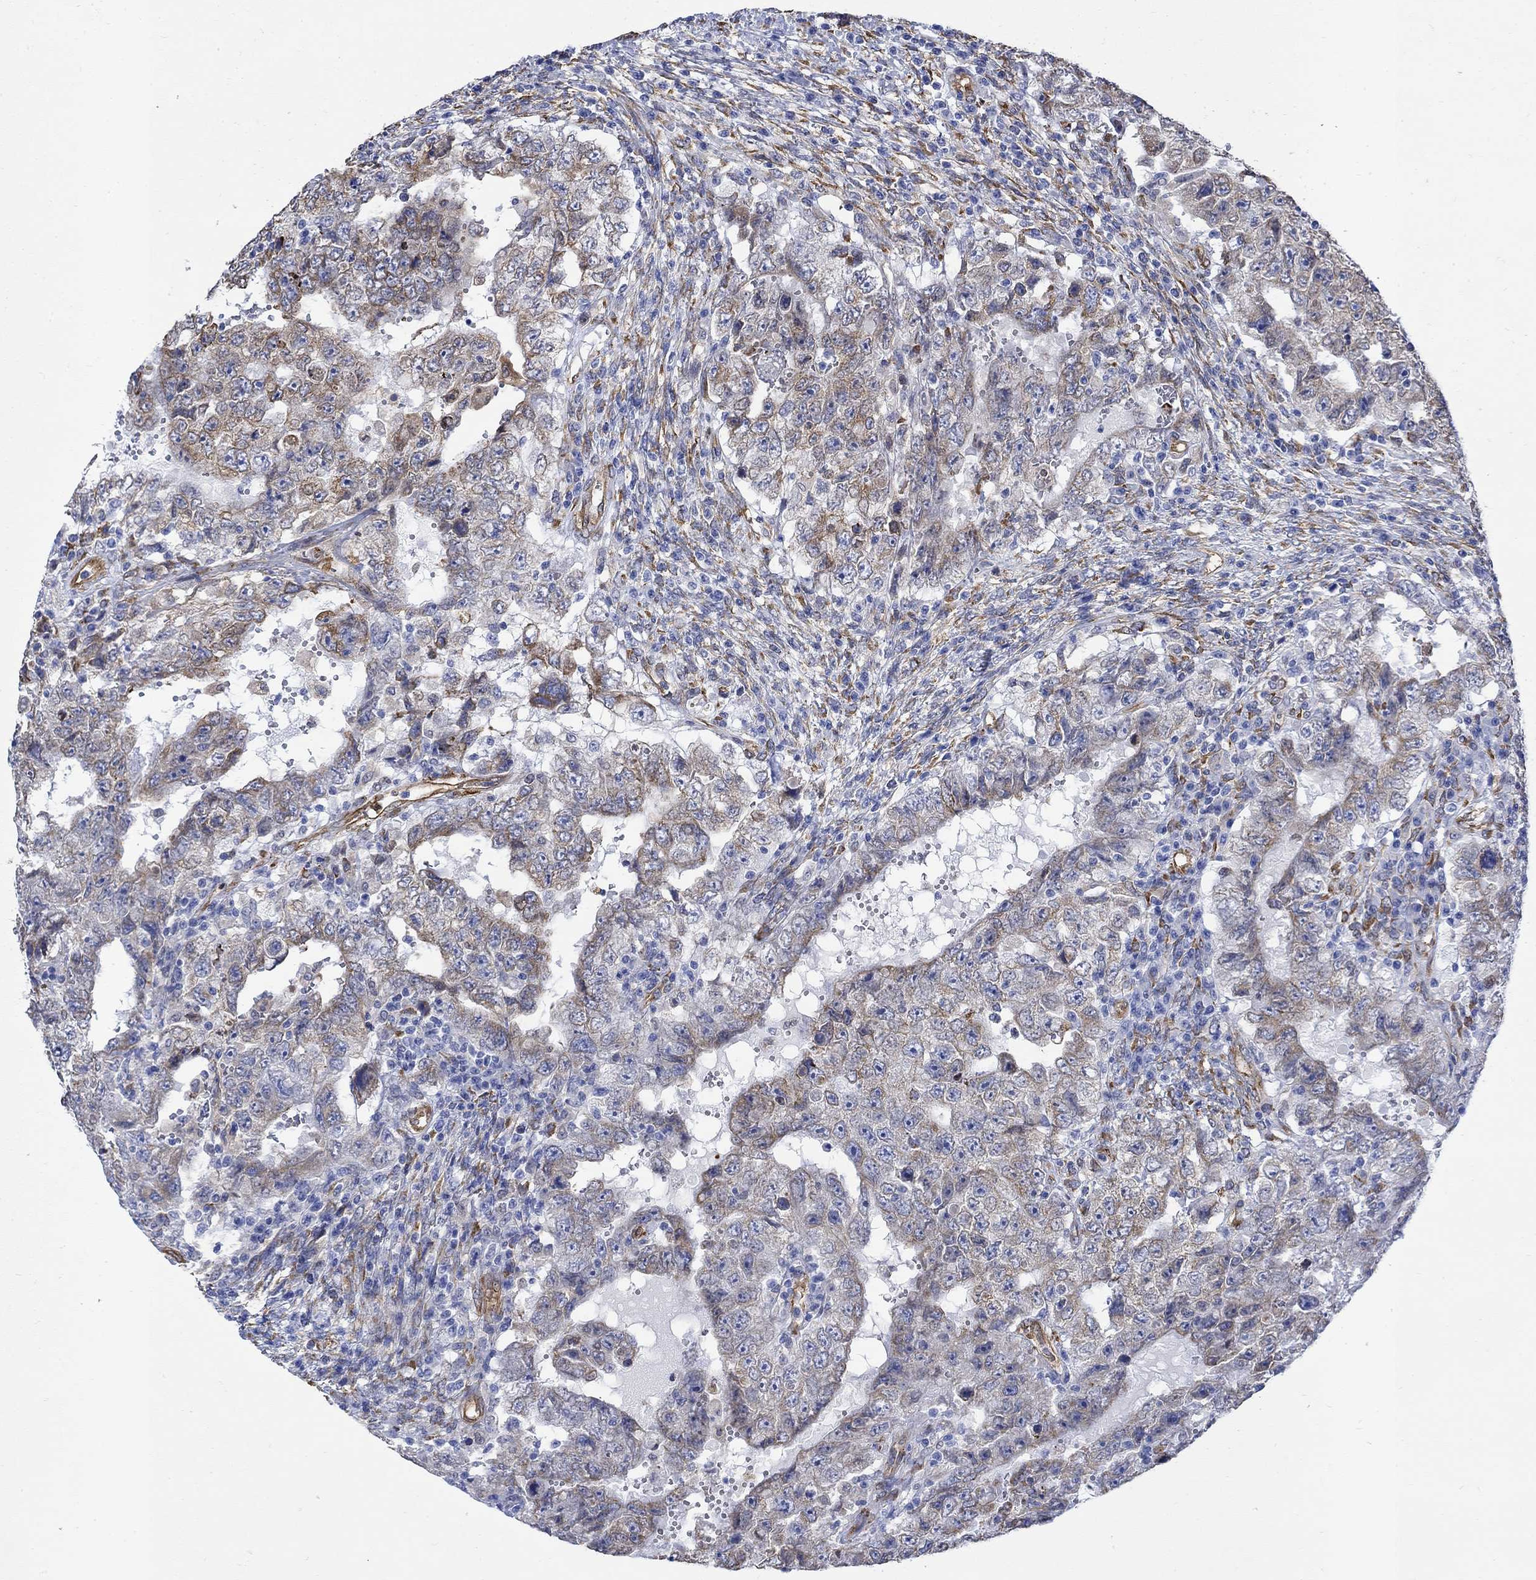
{"staining": {"intensity": "moderate", "quantity": "25%-75%", "location": "cytoplasmic/membranous"}, "tissue": "testis cancer", "cell_type": "Tumor cells", "image_type": "cancer", "snomed": [{"axis": "morphology", "description": "Carcinoma, Embryonal, NOS"}, {"axis": "topography", "description": "Testis"}], "caption": "Tumor cells reveal moderate cytoplasmic/membranous expression in about 25%-75% of cells in testis cancer (embryonal carcinoma).", "gene": "TGM2", "patient": {"sex": "male", "age": 26}}